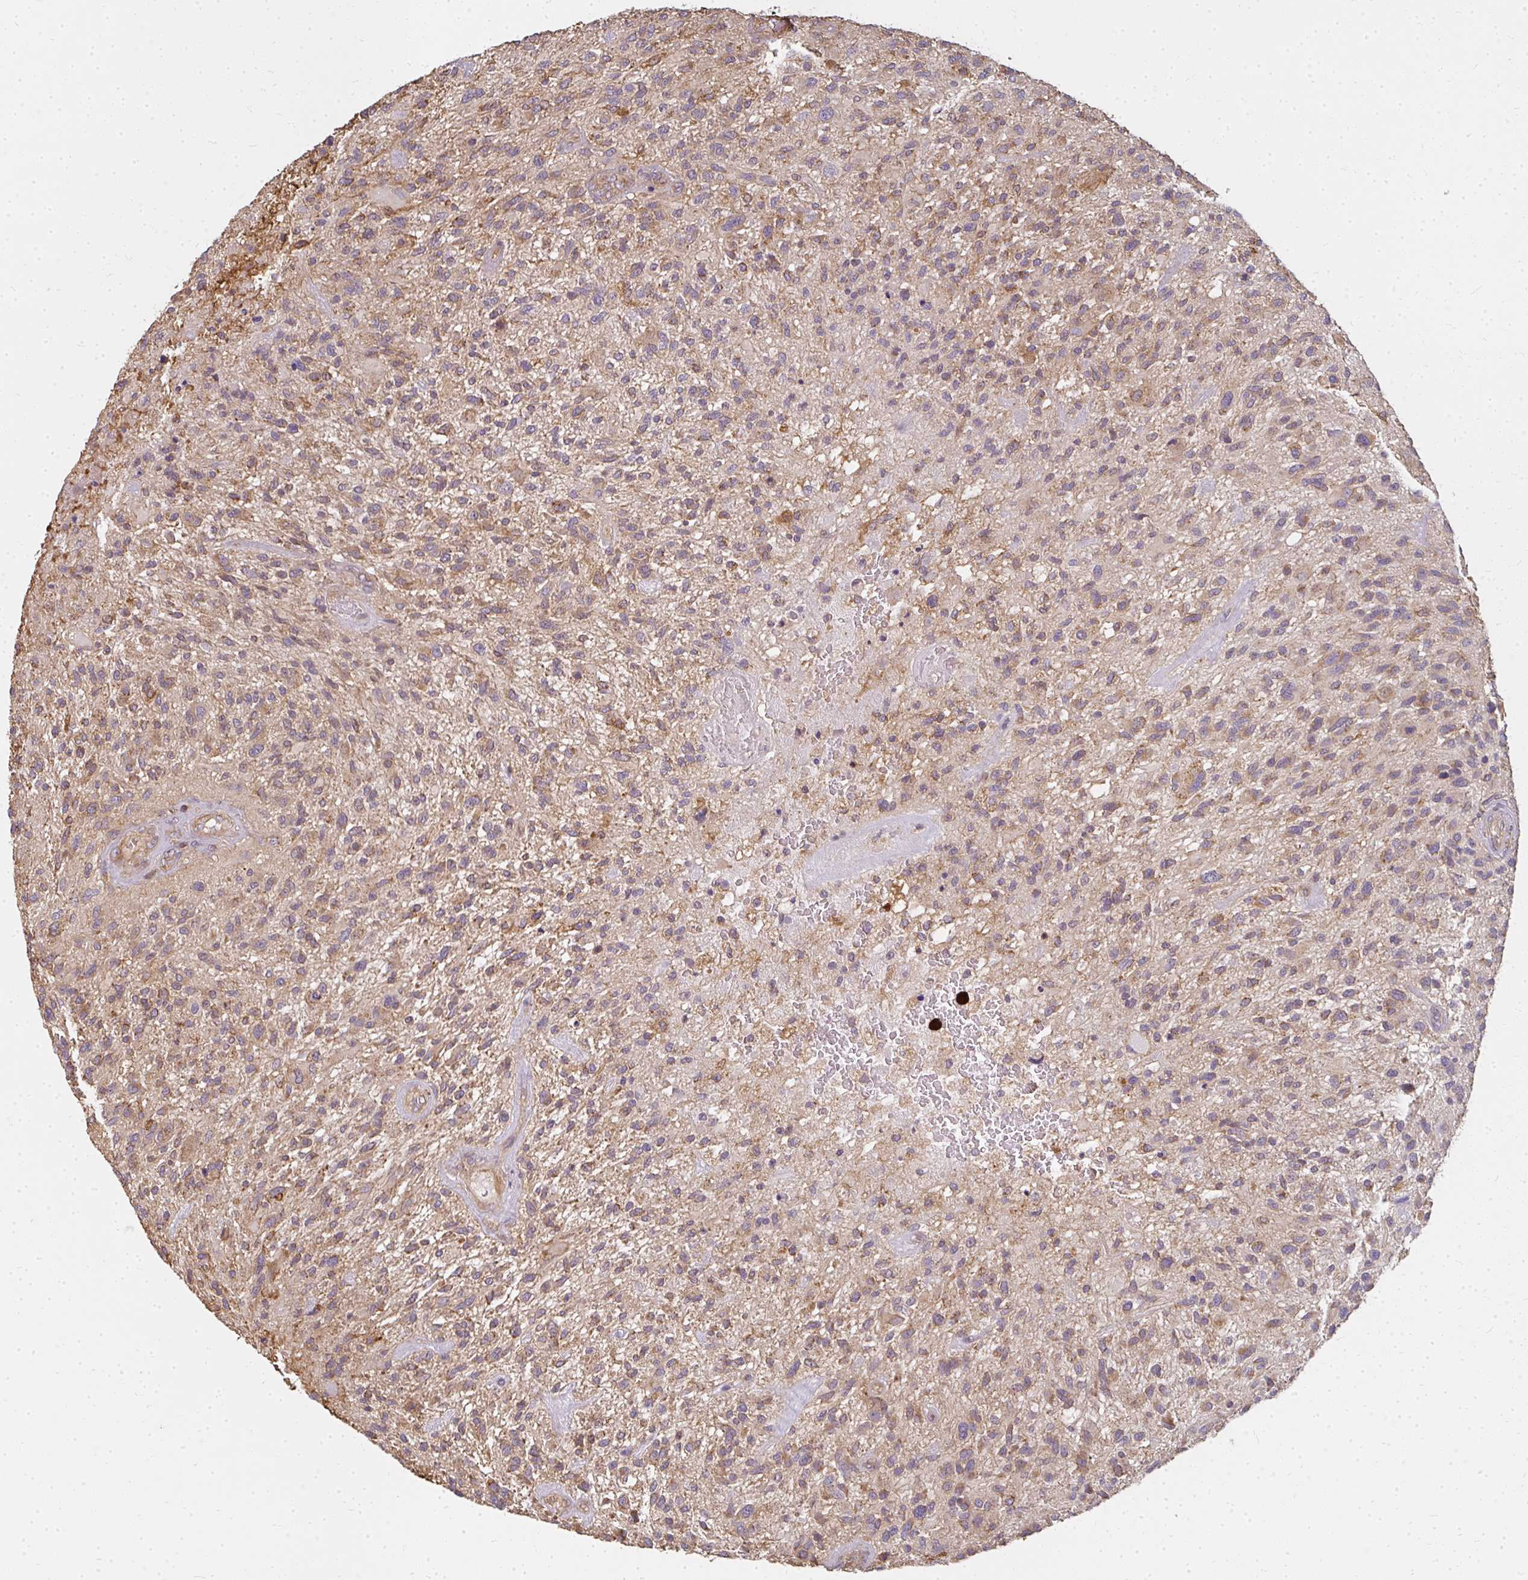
{"staining": {"intensity": "weak", "quantity": ">75%", "location": "cytoplasmic/membranous"}, "tissue": "glioma", "cell_type": "Tumor cells", "image_type": "cancer", "snomed": [{"axis": "morphology", "description": "Glioma, malignant, High grade"}, {"axis": "topography", "description": "Brain"}], "caption": "About >75% of tumor cells in human glioma show weak cytoplasmic/membranous protein expression as visualized by brown immunohistochemical staining.", "gene": "CNTRL", "patient": {"sex": "male", "age": 47}}